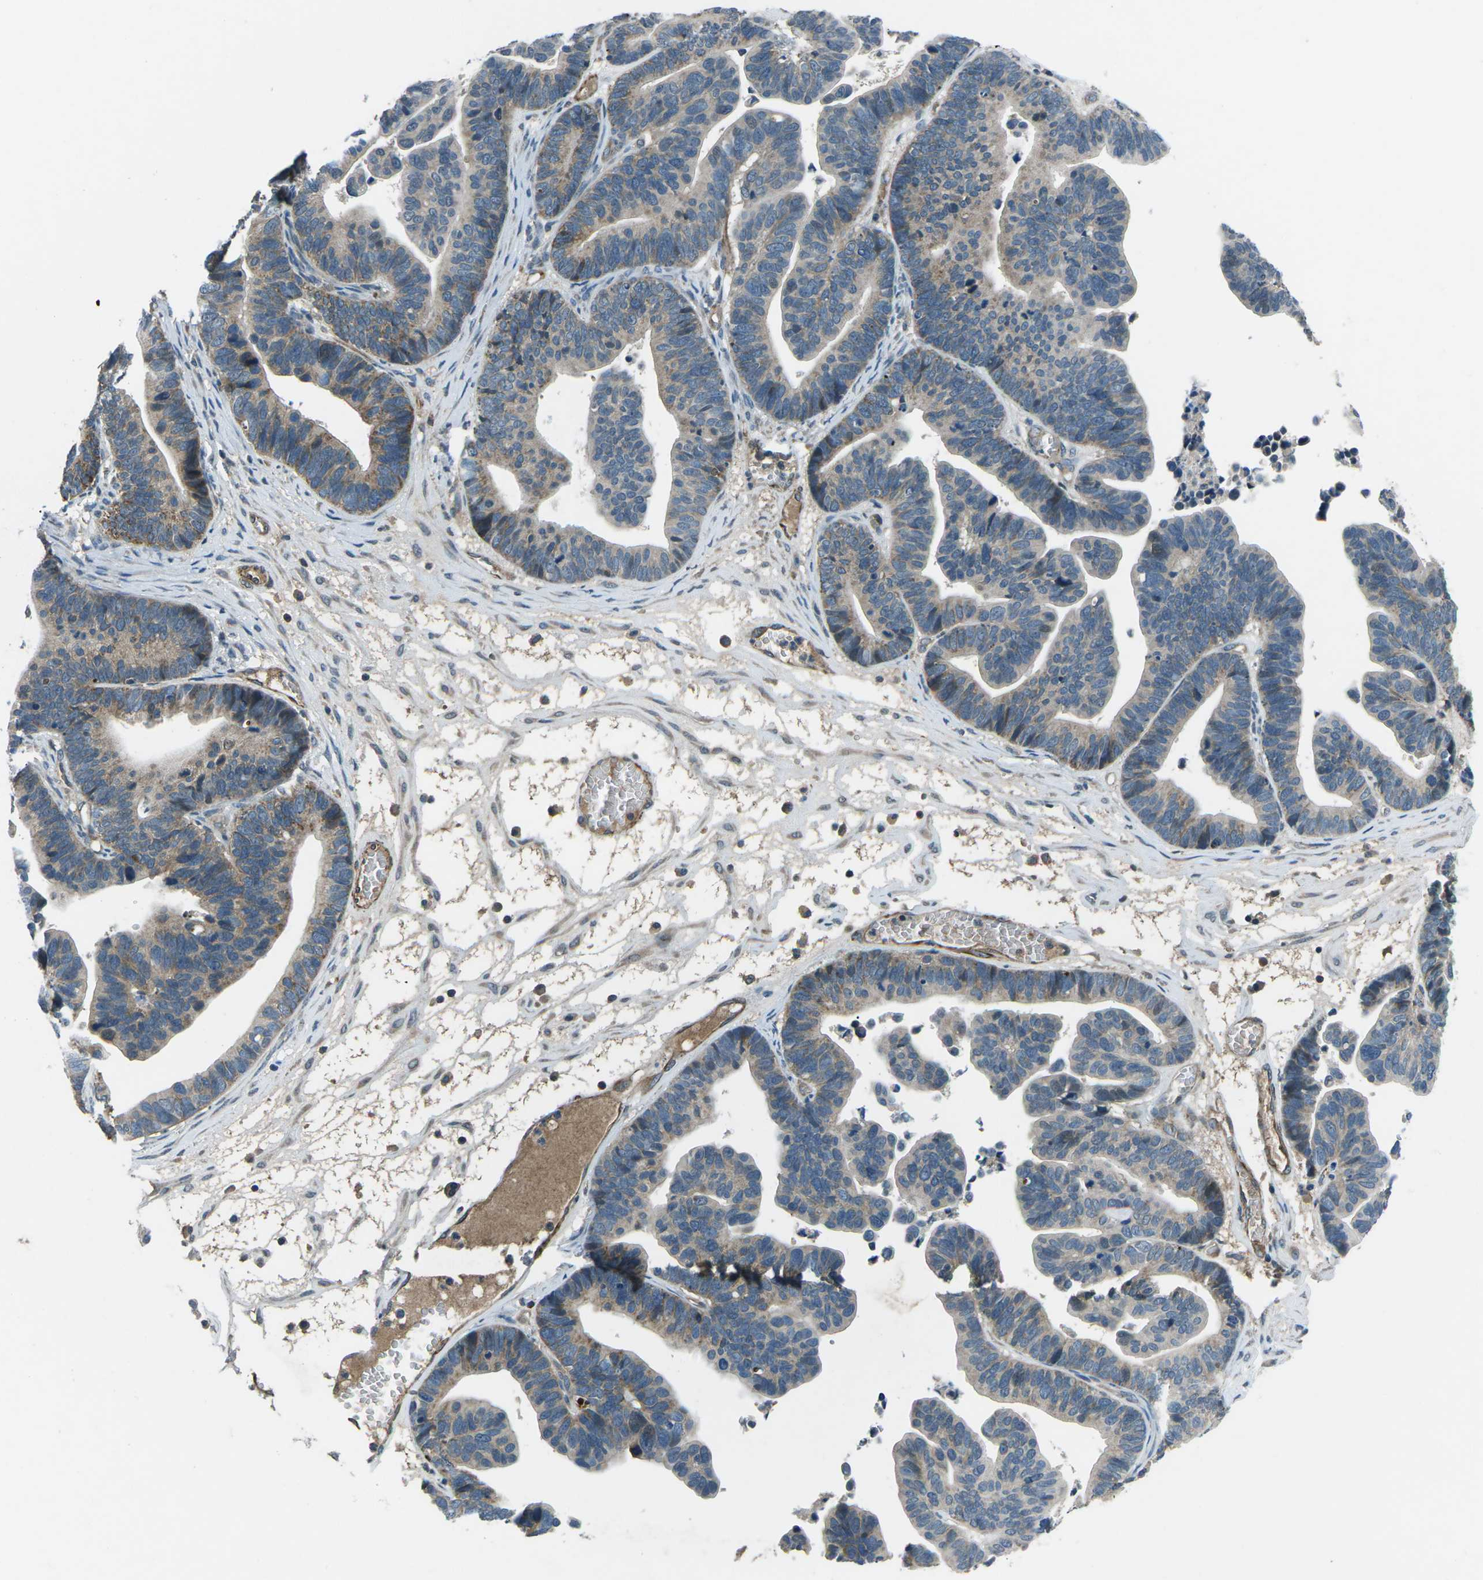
{"staining": {"intensity": "weak", "quantity": "25%-75%", "location": "cytoplasmic/membranous"}, "tissue": "ovarian cancer", "cell_type": "Tumor cells", "image_type": "cancer", "snomed": [{"axis": "morphology", "description": "Cystadenocarcinoma, serous, NOS"}, {"axis": "topography", "description": "Ovary"}], "caption": "This photomicrograph displays ovarian cancer stained with immunohistochemistry to label a protein in brown. The cytoplasmic/membranous of tumor cells show weak positivity for the protein. Nuclei are counter-stained blue.", "gene": "AFAP1", "patient": {"sex": "female", "age": 56}}